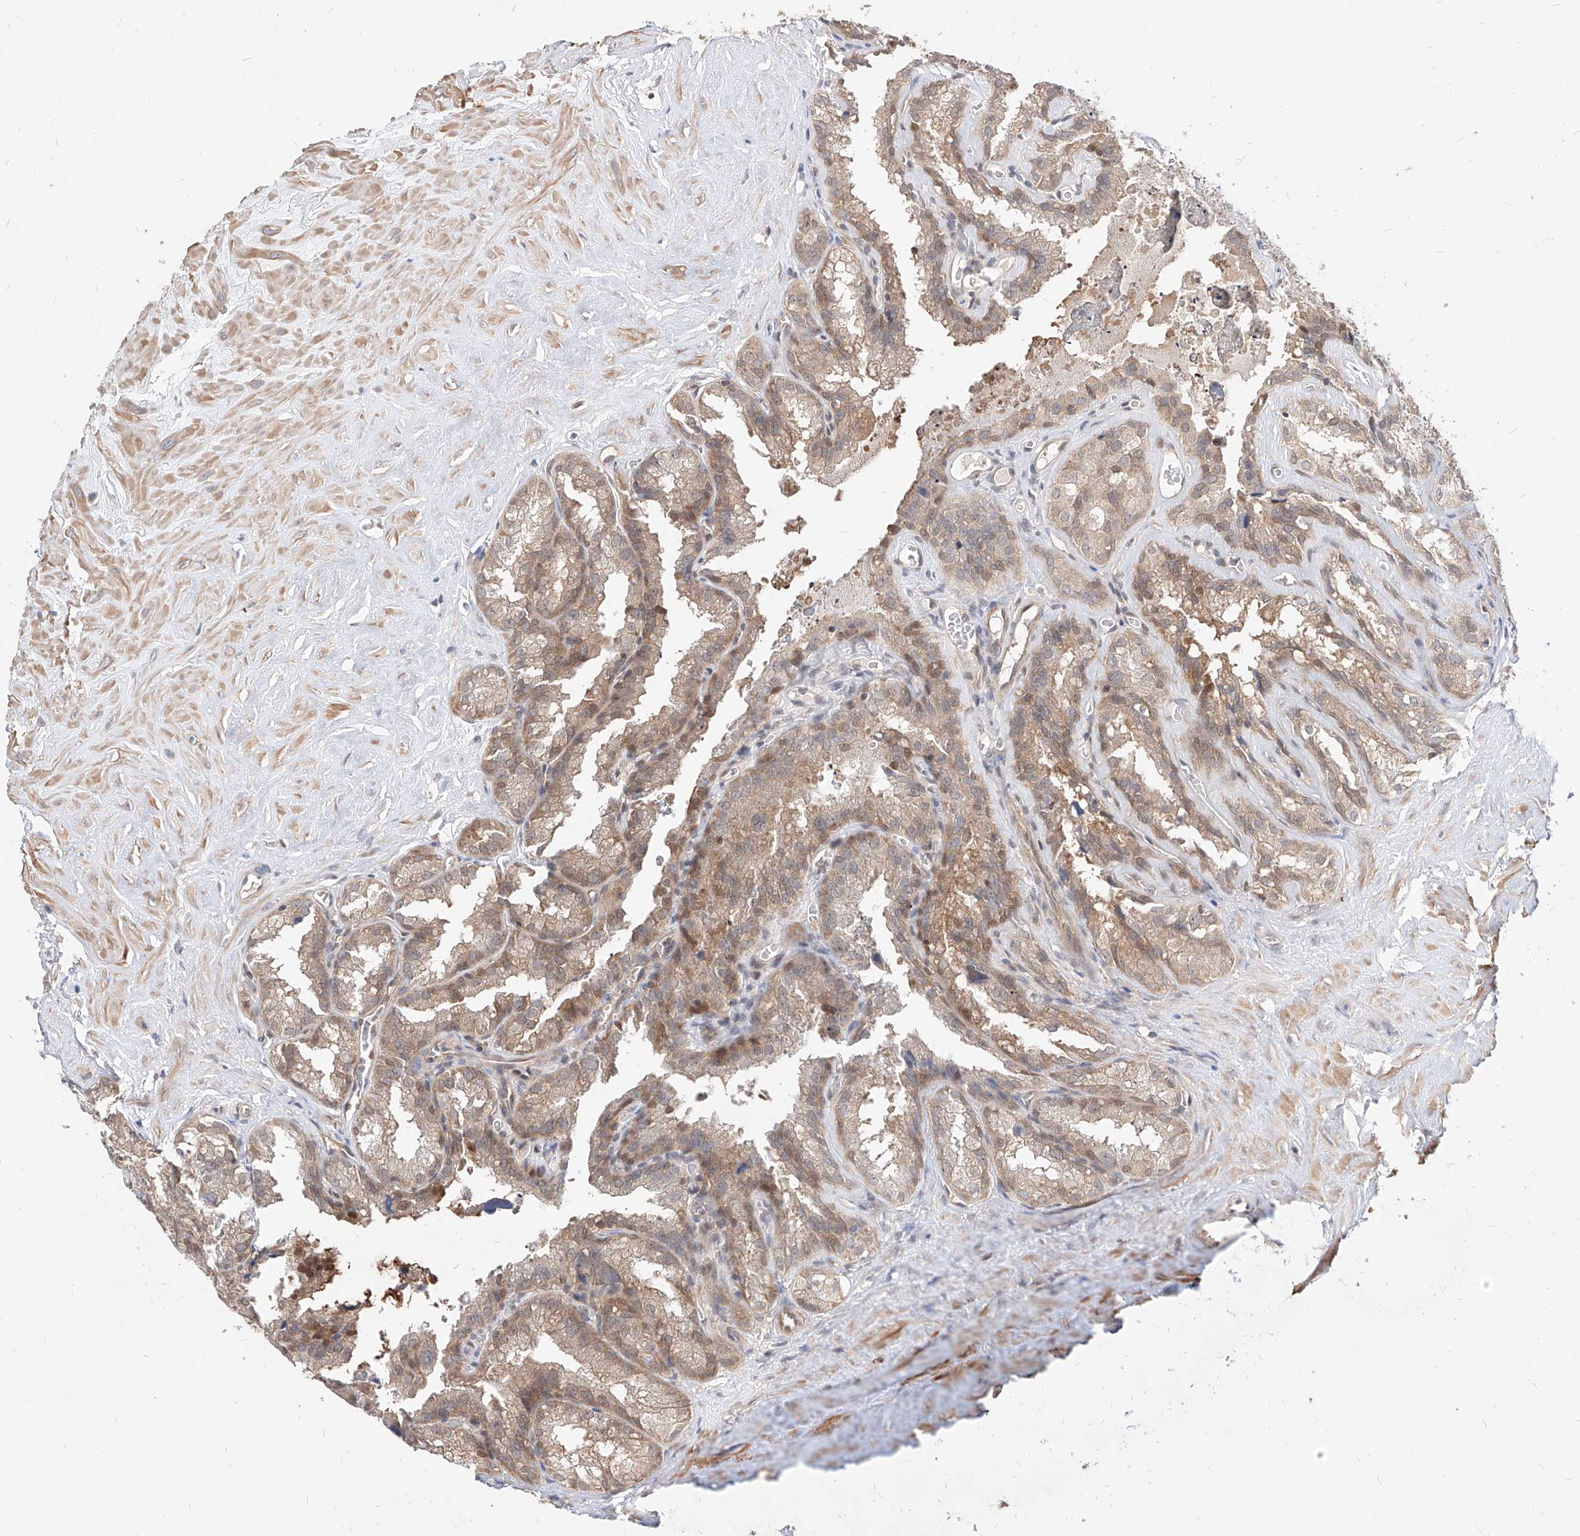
{"staining": {"intensity": "moderate", "quantity": ">75%", "location": "cytoplasmic/membranous"}, "tissue": "seminal vesicle", "cell_type": "Glandular cells", "image_type": "normal", "snomed": [{"axis": "morphology", "description": "Normal tissue, NOS"}, {"axis": "topography", "description": "Prostate"}, {"axis": "topography", "description": "Seminal veicle"}], "caption": "Immunohistochemistry of unremarkable seminal vesicle displays medium levels of moderate cytoplasmic/membranous staining in about >75% of glandular cells.", "gene": "TSNAX", "patient": {"sex": "male", "age": 59}}